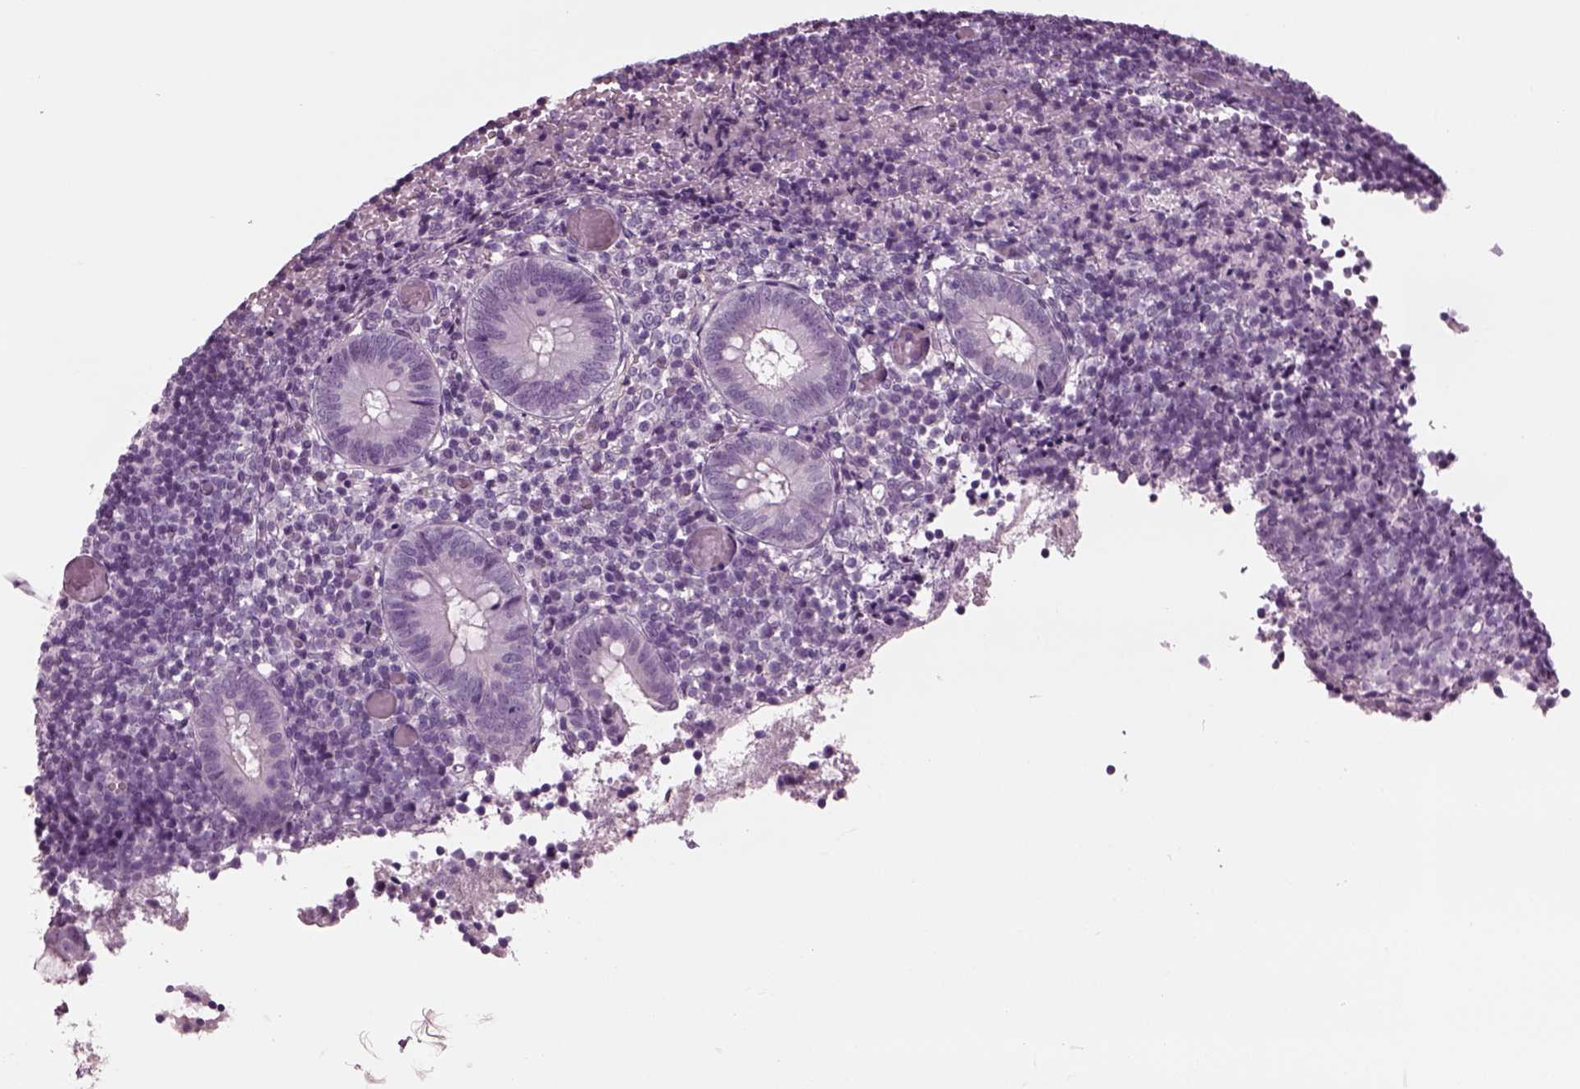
{"staining": {"intensity": "negative", "quantity": "none", "location": "none"}, "tissue": "appendix", "cell_type": "Glandular cells", "image_type": "normal", "snomed": [{"axis": "morphology", "description": "Normal tissue, NOS"}, {"axis": "topography", "description": "Appendix"}], "caption": "A high-resolution micrograph shows IHC staining of benign appendix, which exhibits no significant positivity in glandular cells. (Stains: DAB immunohistochemistry with hematoxylin counter stain, Microscopy: brightfield microscopy at high magnification).", "gene": "TPPP2", "patient": {"sex": "female", "age": 32}}